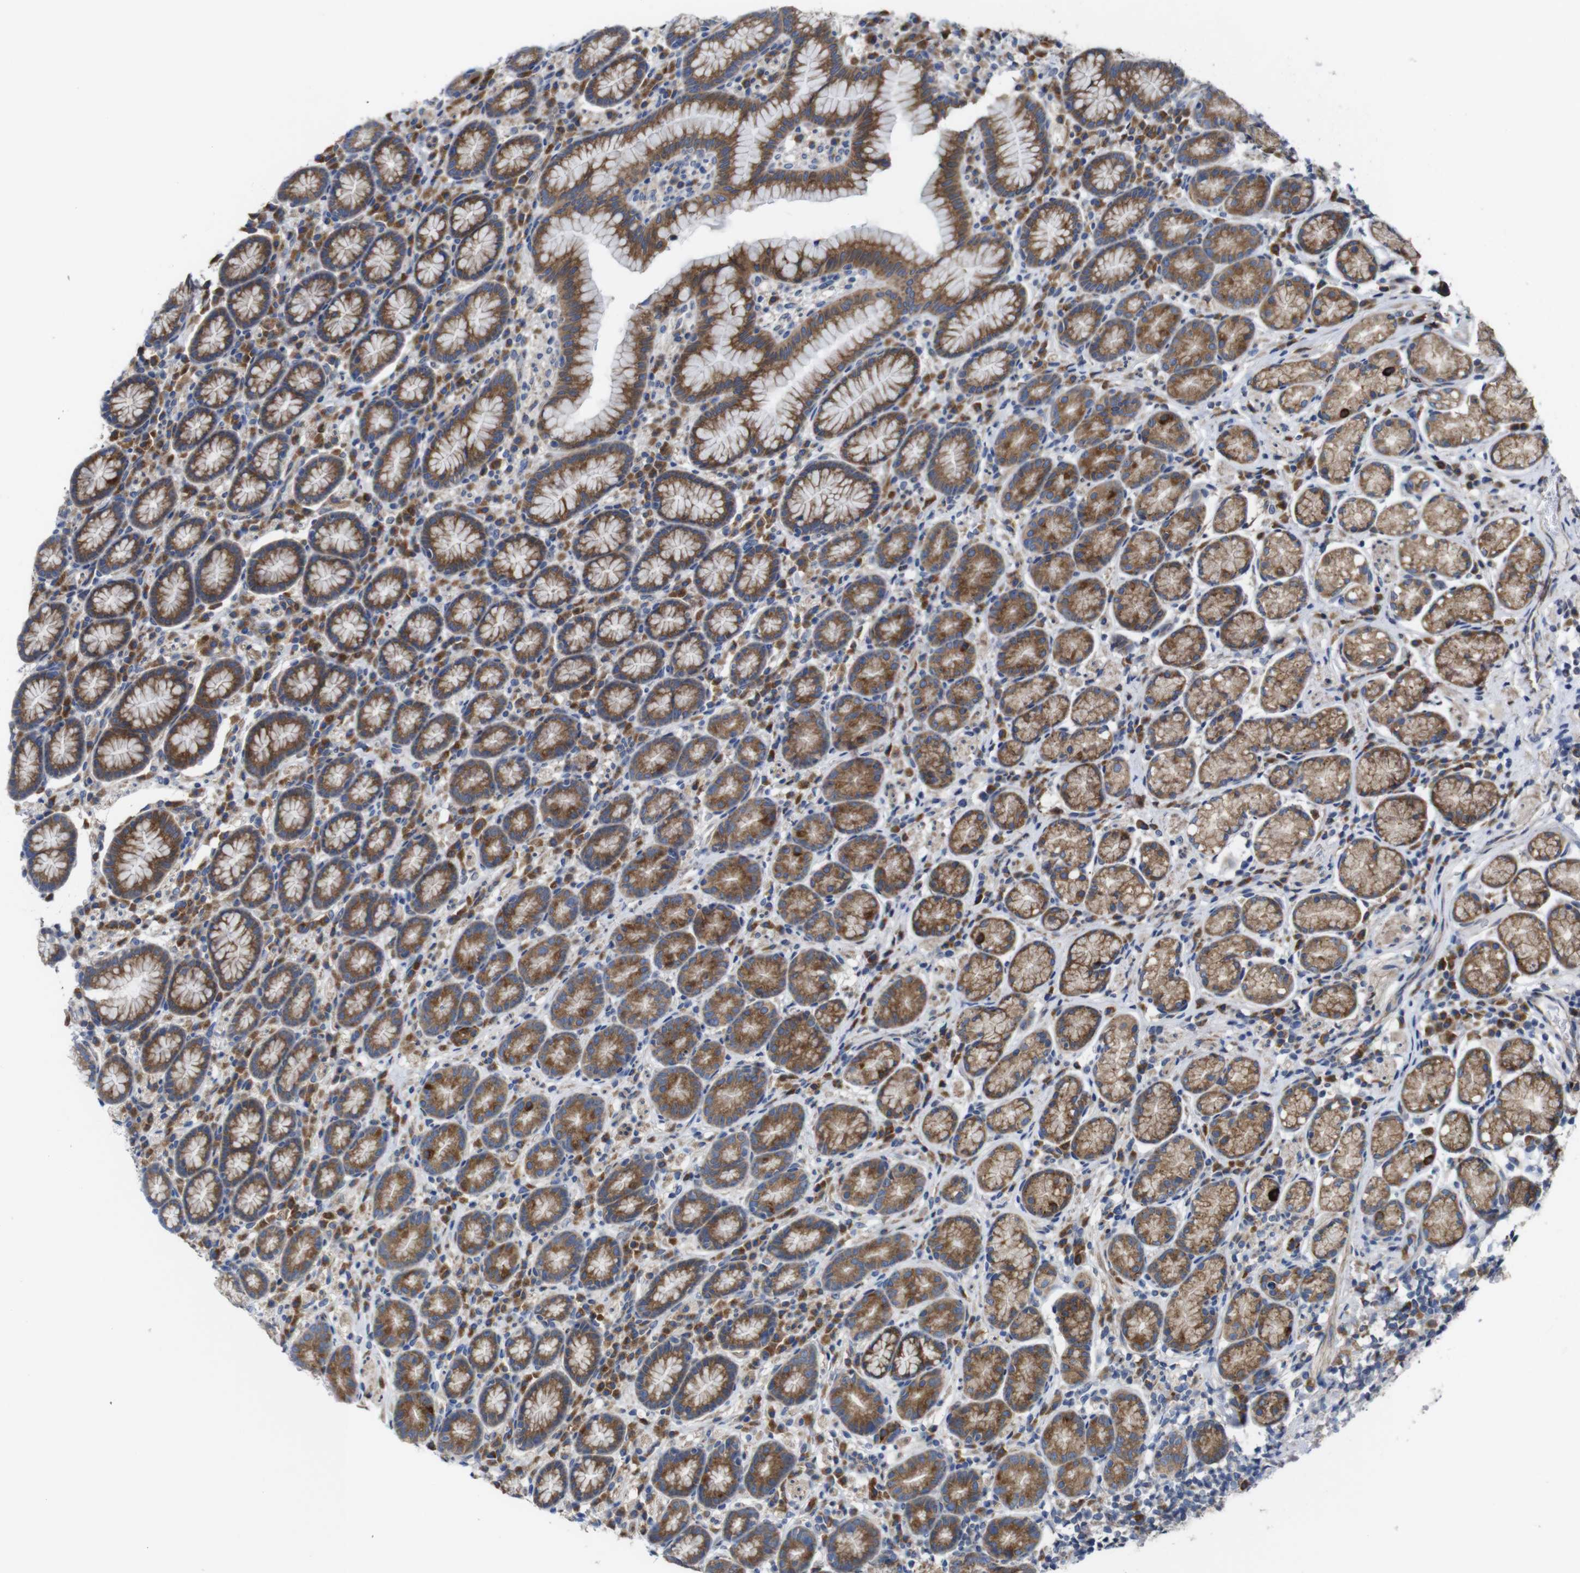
{"staining": {"intensity": "moderate", "quantity": ">75%", "location": "cytoplasmic/membranous"}, "tissue": "stomach", "cell_type": "Glandular cells", "image_type": "normal", "snomed": [{"axis": "morphology", "description": "Normal tissue, NOS"}, {"axis": "topography", "description": "Stomach, lower"}], "caption": "Stomach stained with a brown dye reveals moderate cytoplasmic/membranous positive staining in about >75% of glandular cells.", "gene": "DDRGK1", "patient": {"sex": "male", "age": 52}}